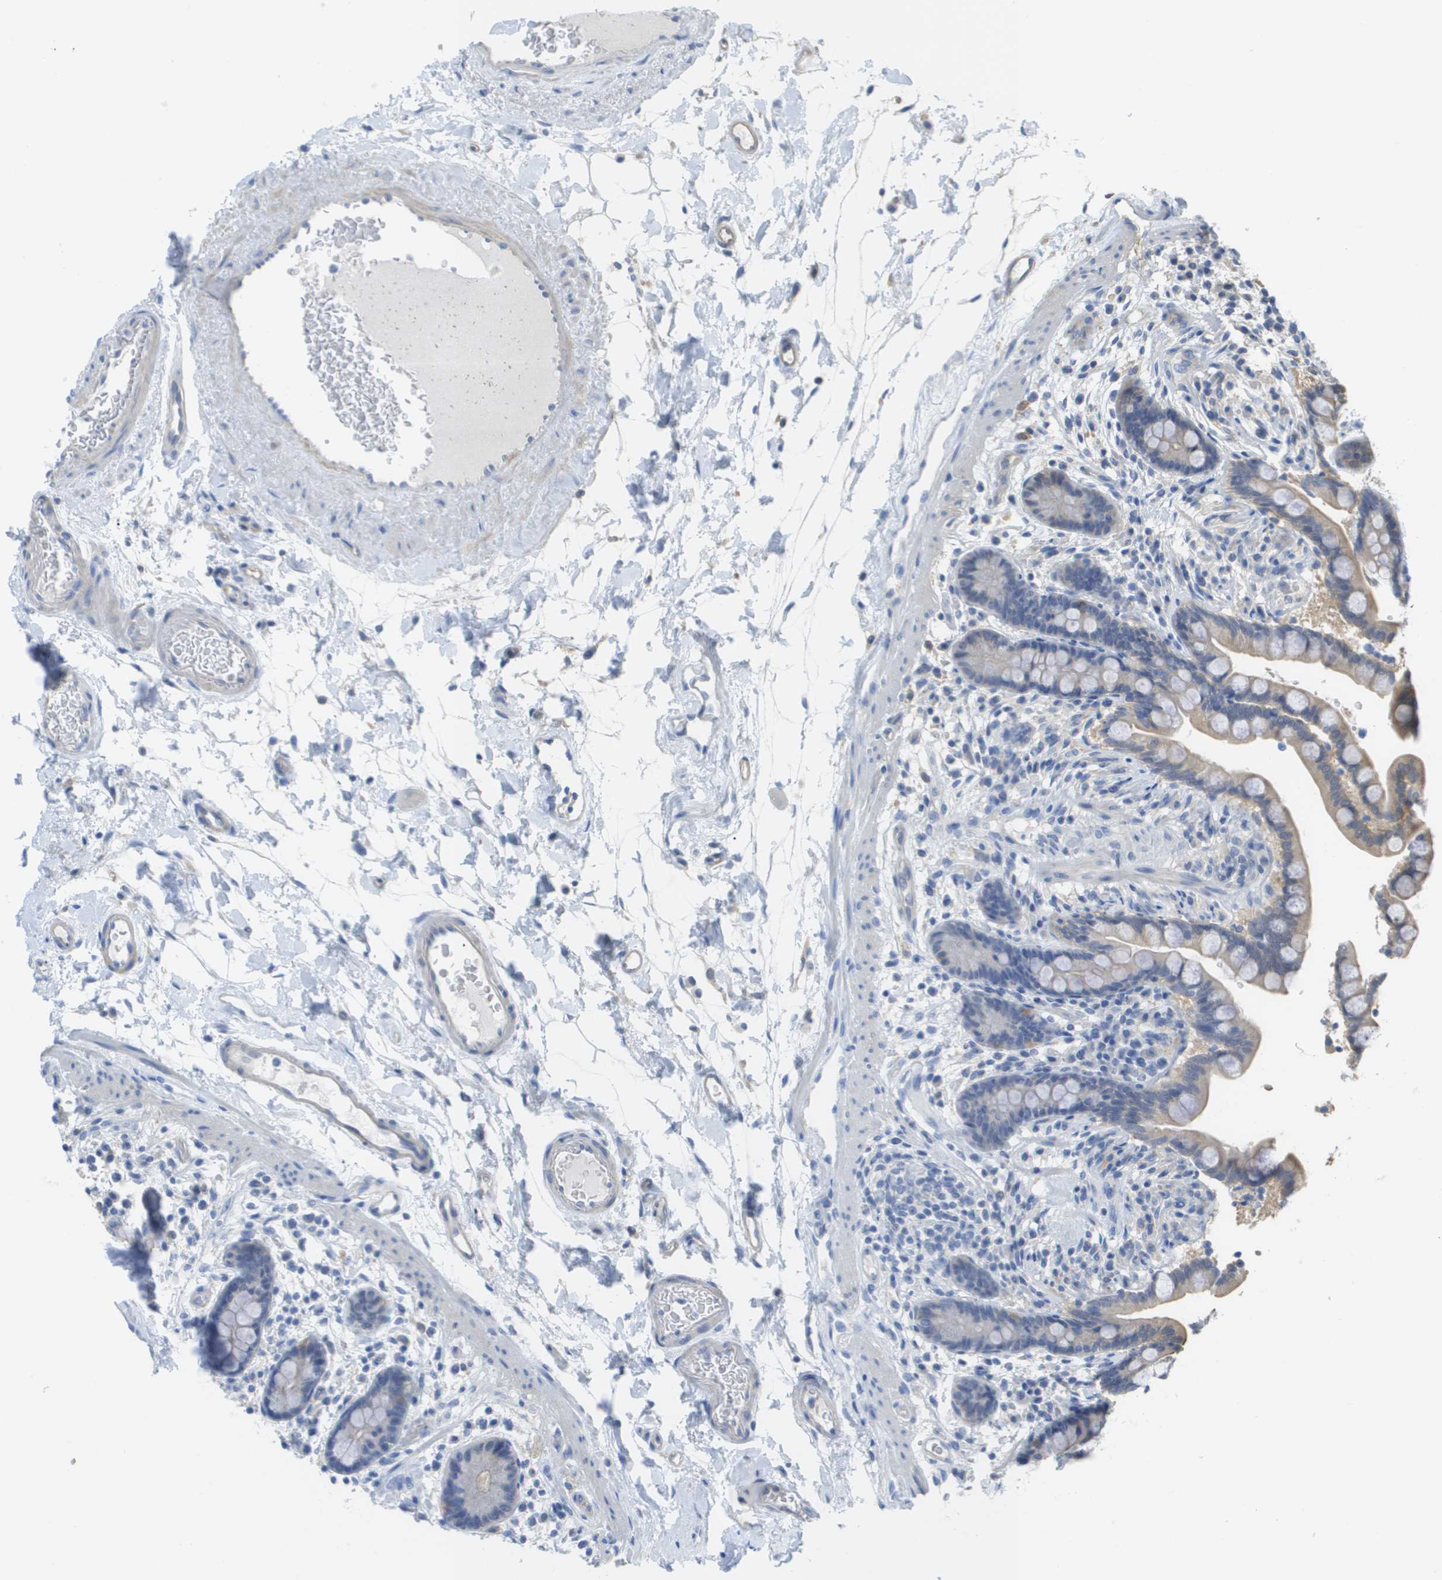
{"staining": {"intensity": "negative", "quantity": "none", "location": "none"}, "tissue": "colon", "cell_type": "Endothelial cells", "image_type": "normal", "snomed": [{"axis": "morphology", "description": "Normal tissue, NOS"}, {"axis": "topography", "description": "Colon"}], "caption": "This is an immunohistochemistry image of normal human colon. There is no expression in endothelial cells.", "gene": "MYL3", "patient": {"sex": "male", "age": 73}}